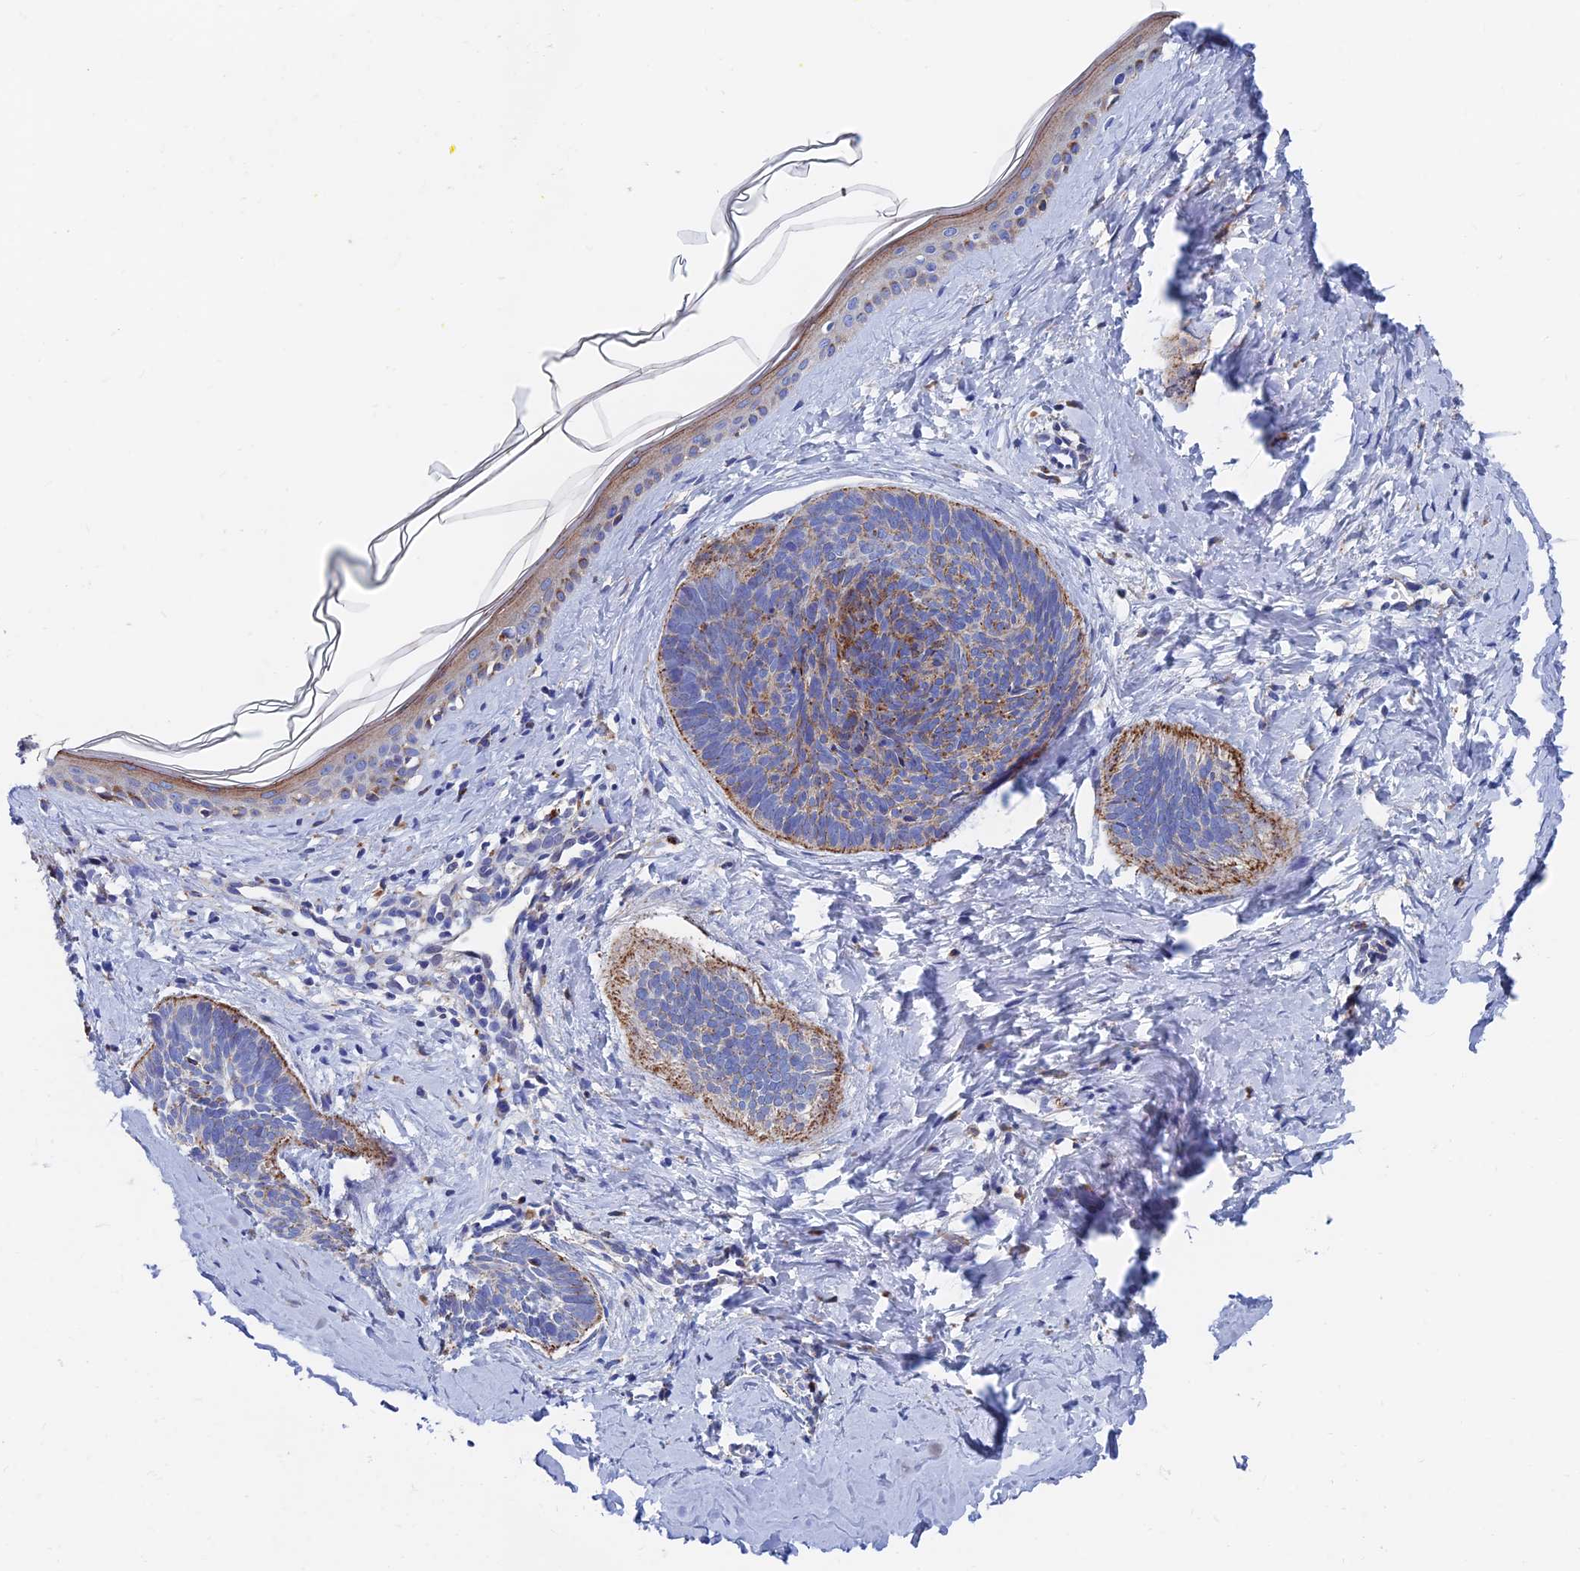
{"staining": {"intensity": "moderate", "quantity": "25%-75%", "location": "cytoplasmic/membranous"}, "tissue": "skin cancer", "cell_type": "Tumor cells", "image_type": "cancer", "snomed": [{"axis": "morphology", "description": "Basal cell carcinoma"}, {"axis": "topography", "description": "Skin"}], "caption": "DAB immunohistochemical staining of human skin basal cell carcinoma exhibits moderate cytoplasmic/membranous protein staining in approximately 25%-75% of tumor cells.", "gene": "SPNS1", "patient": {"sex": "female", "age": 81}}